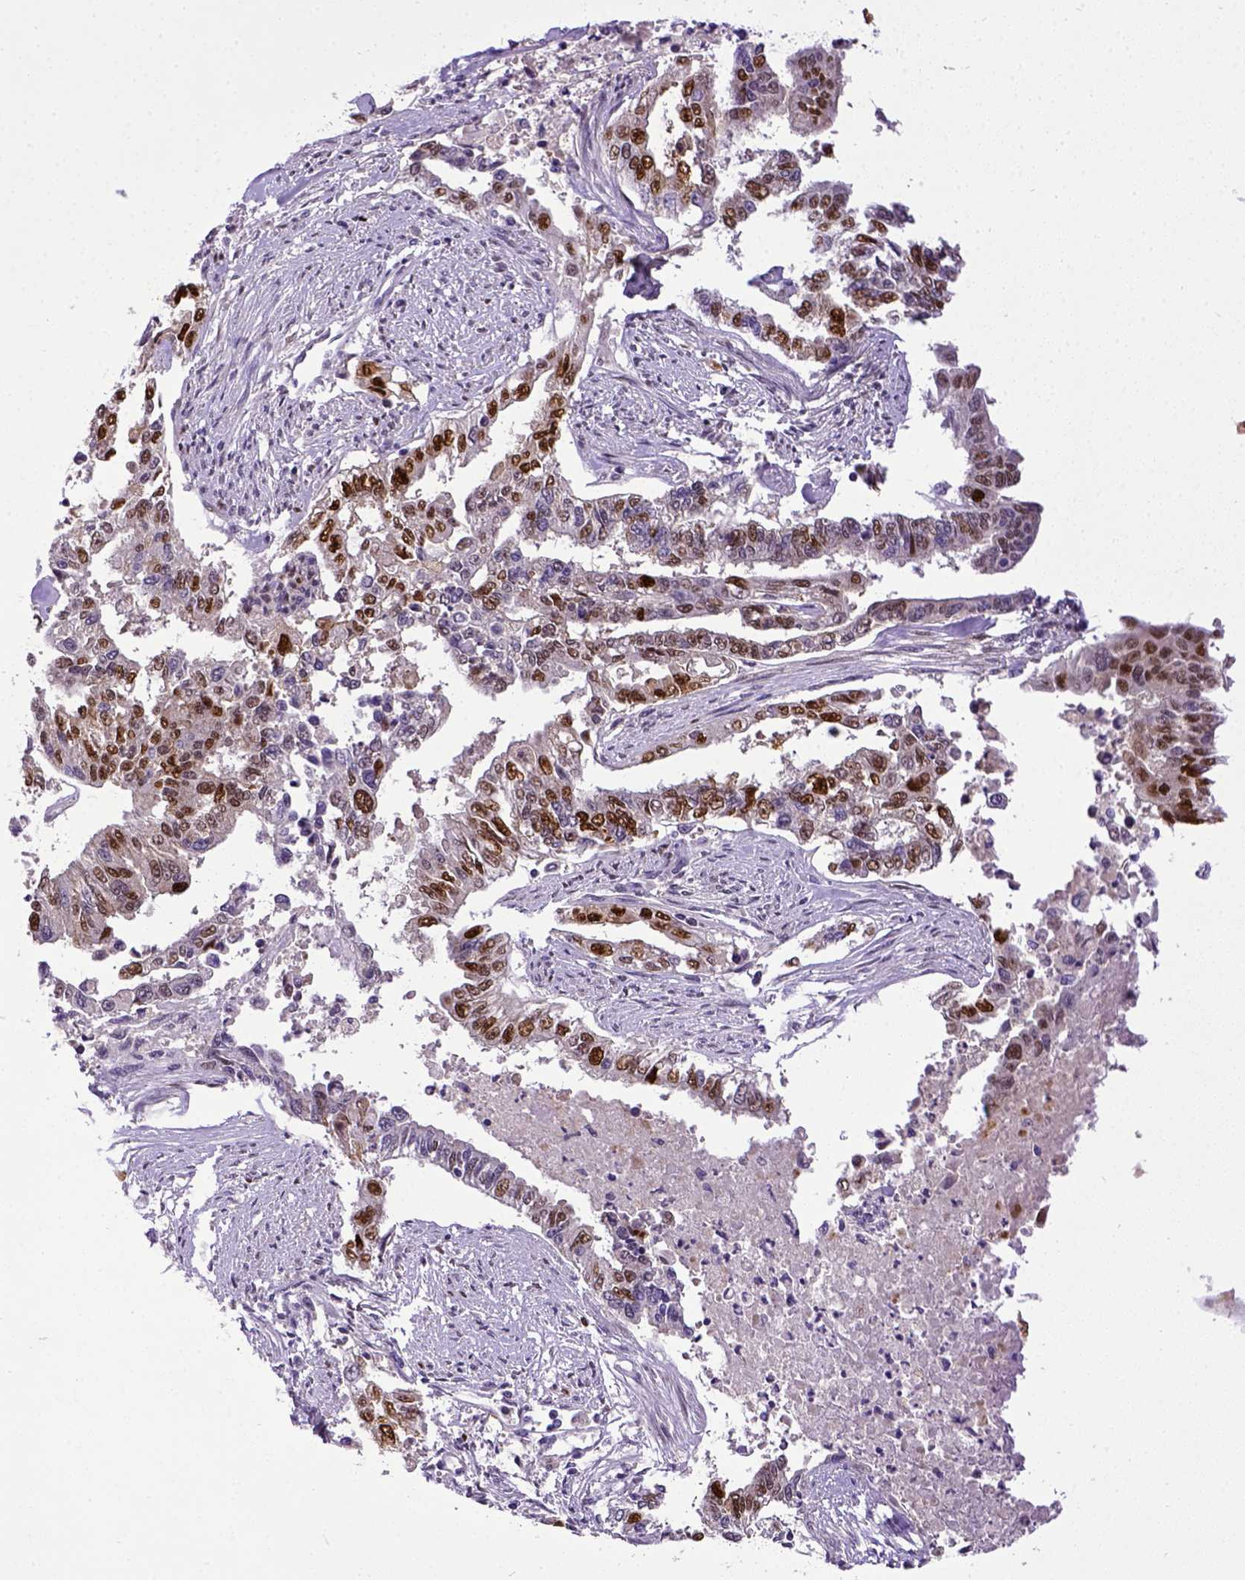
{"staining": {"intensity": "strong", "quantity": "25%-75%", "location": "nuclear"}, "tissue": "endometrial cancer", "cell_type": "Tumor cells", "image_type": "cancer", "snomed": [{"axis": "morphology", "description": "Adenocarcinoma, NOS"}, {"axis": "topography", "description": "Uterus"}], "caption": "Adenocarcinoma (endometrial) tissue shows strong nuclear positivity in approximately 25%-75% of tumor cells, visualized by immunohistochemistry.", "gene": "CDKN1A", "patient": {"sex": "female", "age": 59}}